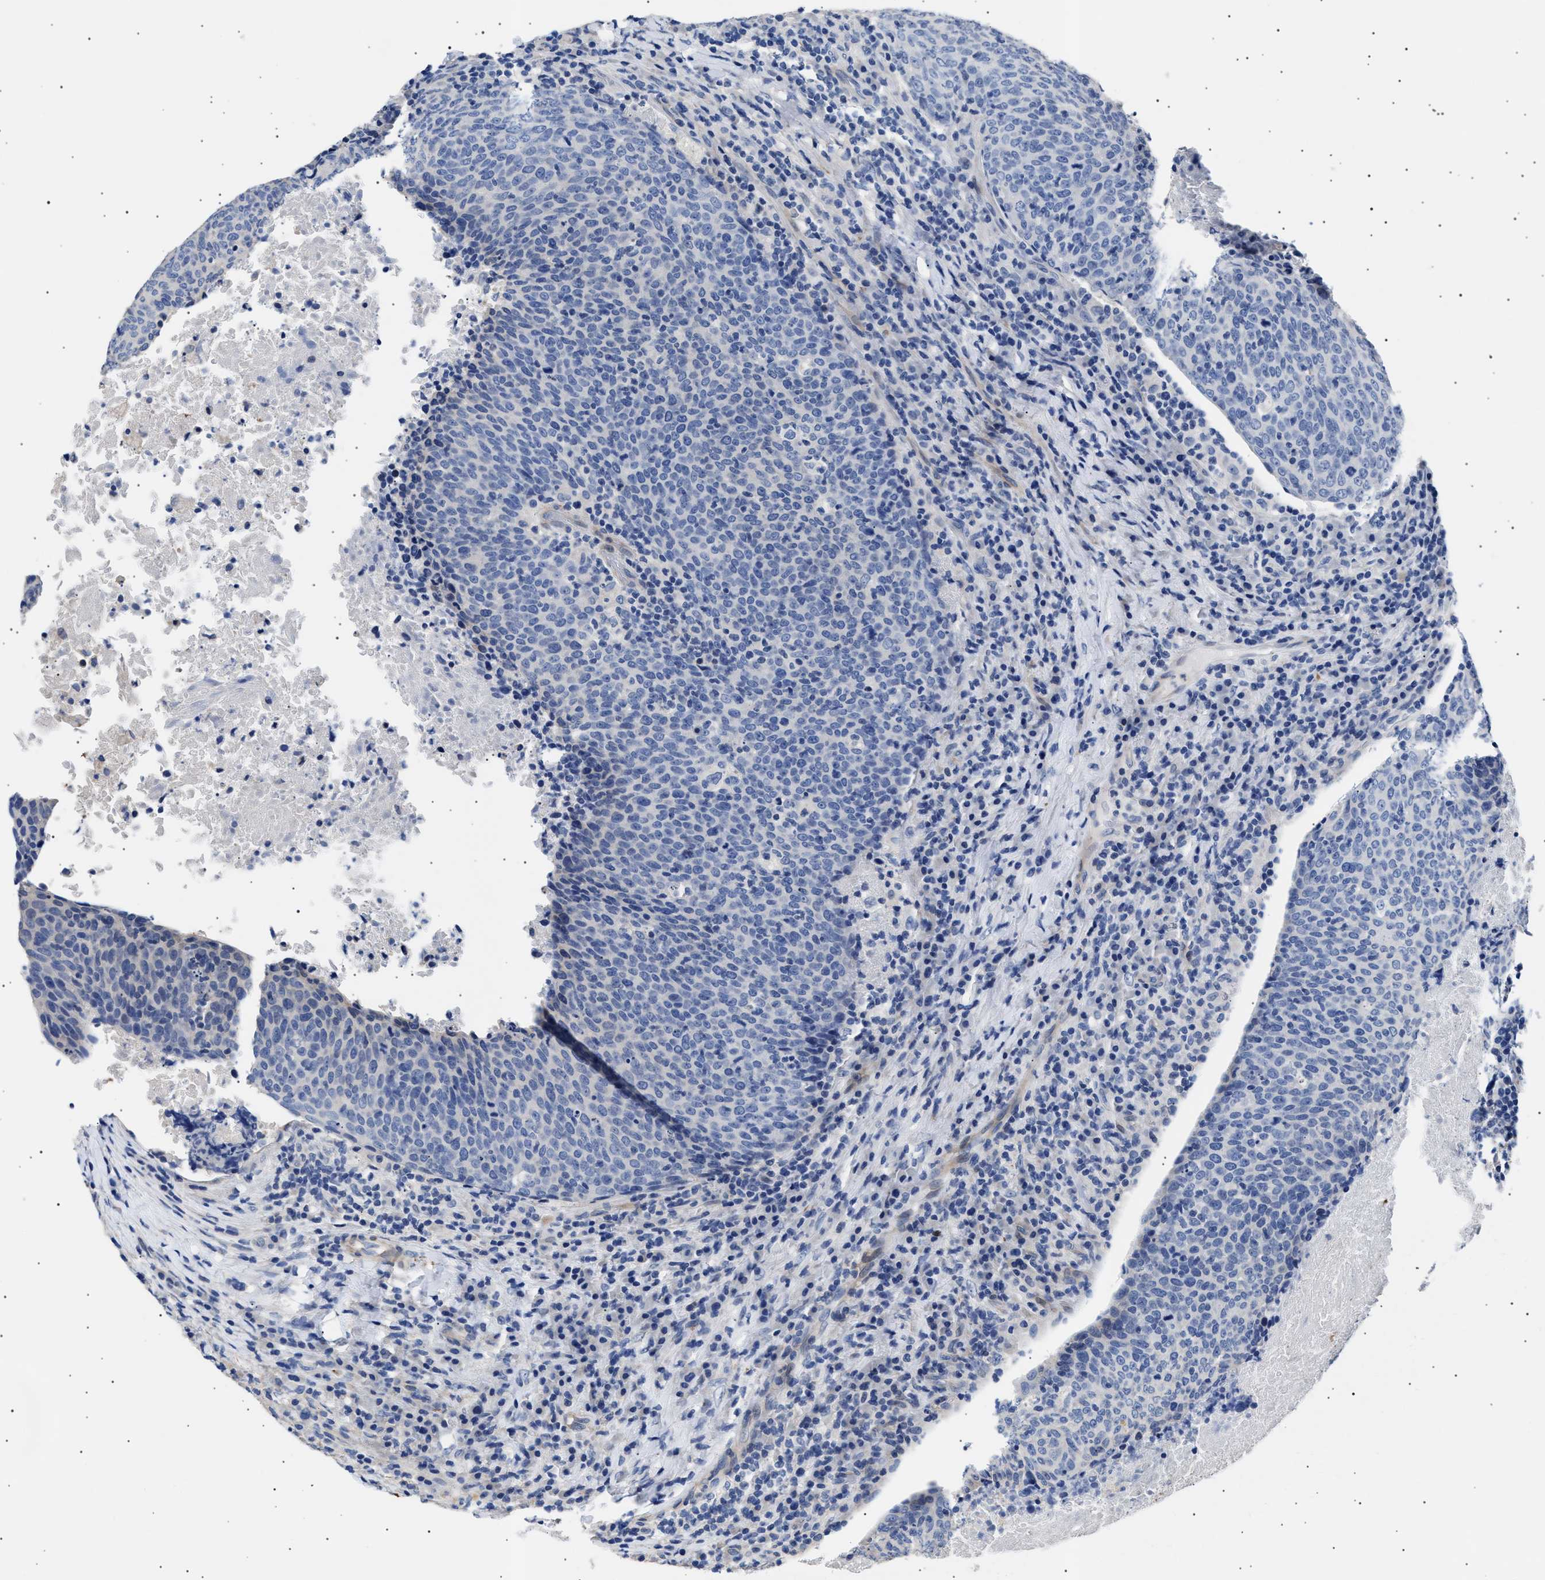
{"staining": {"intensity": "negative", "quantity": "none", "location": "none"}, "tissue": "head and neck cancer", "cell_type": "Tumor cells", "image_type": "cancer", "snomed": [{"axis": "morphology", "description": "Squamous cell carcinoma, NOS"}, {"axis": "morphology", "description": "Squamous cell carcinoma, metastatic, NOS"}, {"axis": "topography", "description": "Lymph node"}, {"axis": "topography", "description": "Head-Neck"}], "caption": "A micrograph of head and neck squamous cell carcinoma stained for a protein reveals no brown staining in tumor cells.", "gene": "HEMGN", "patient": {"sex": "male", "age": 62}}